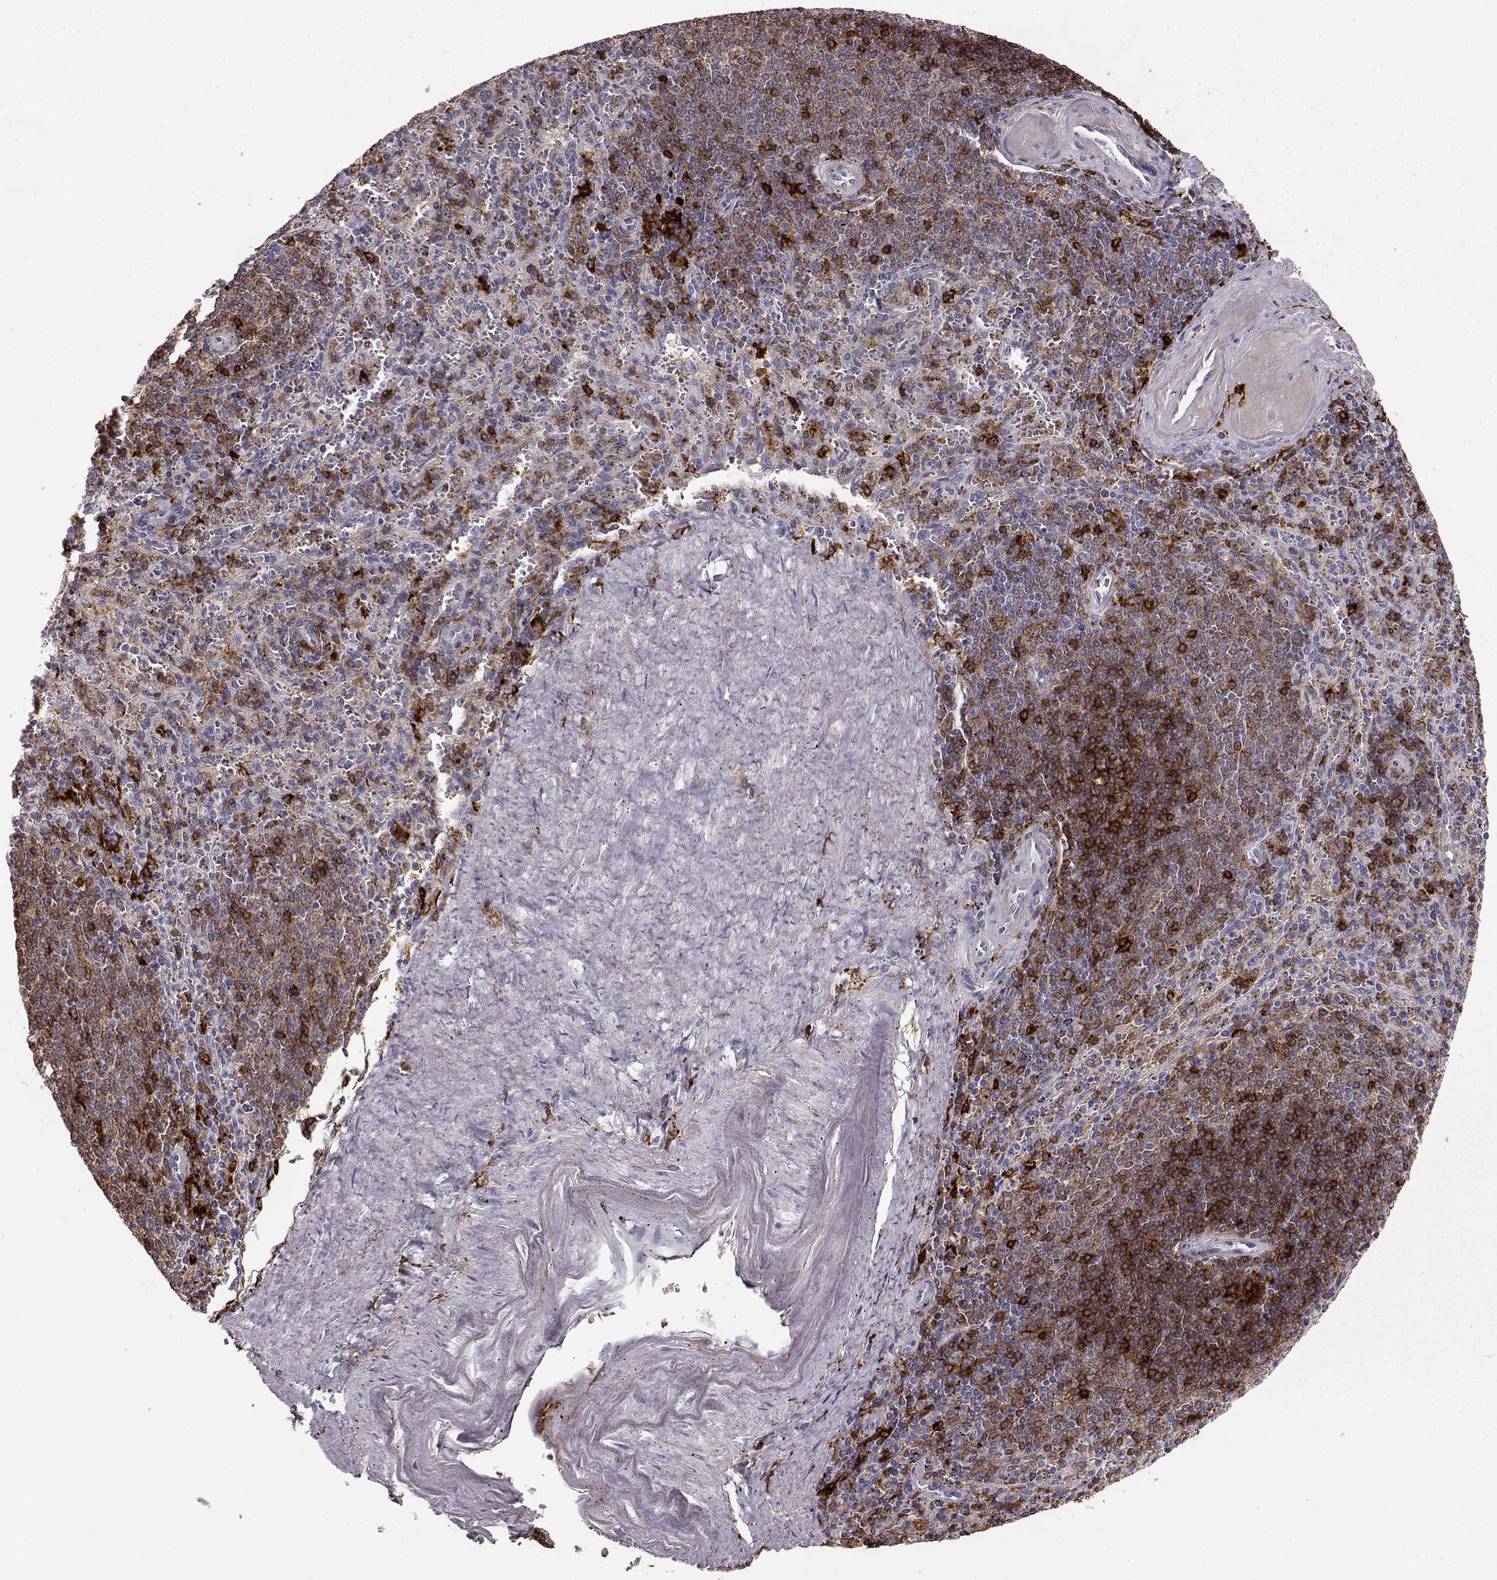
{"staining": {"intensity": "strong", "quantity": "<25%", "location": "cytoplasmic/membranous"}, "tissue": "spleen", "cell_type": "Cells in red pulp", "image_type": "normal", "snomed": [{"axis": "morphology", "description": "Normal tissue, NOS"}, {"axis": "topography", "description": "Spleen"}], "caption": "Immunohistochemical staining of unremarkable human spleen reveals medium levels of strong cytoplasmic/membranous expression in approximately <25% of cells in red pulp. Immunohistochemistry (ihc) stains the protein of interest in brown and the nuclei are stained blue.", "gene": "CCNF", "patient": {"sex": "male", "age": 57}}